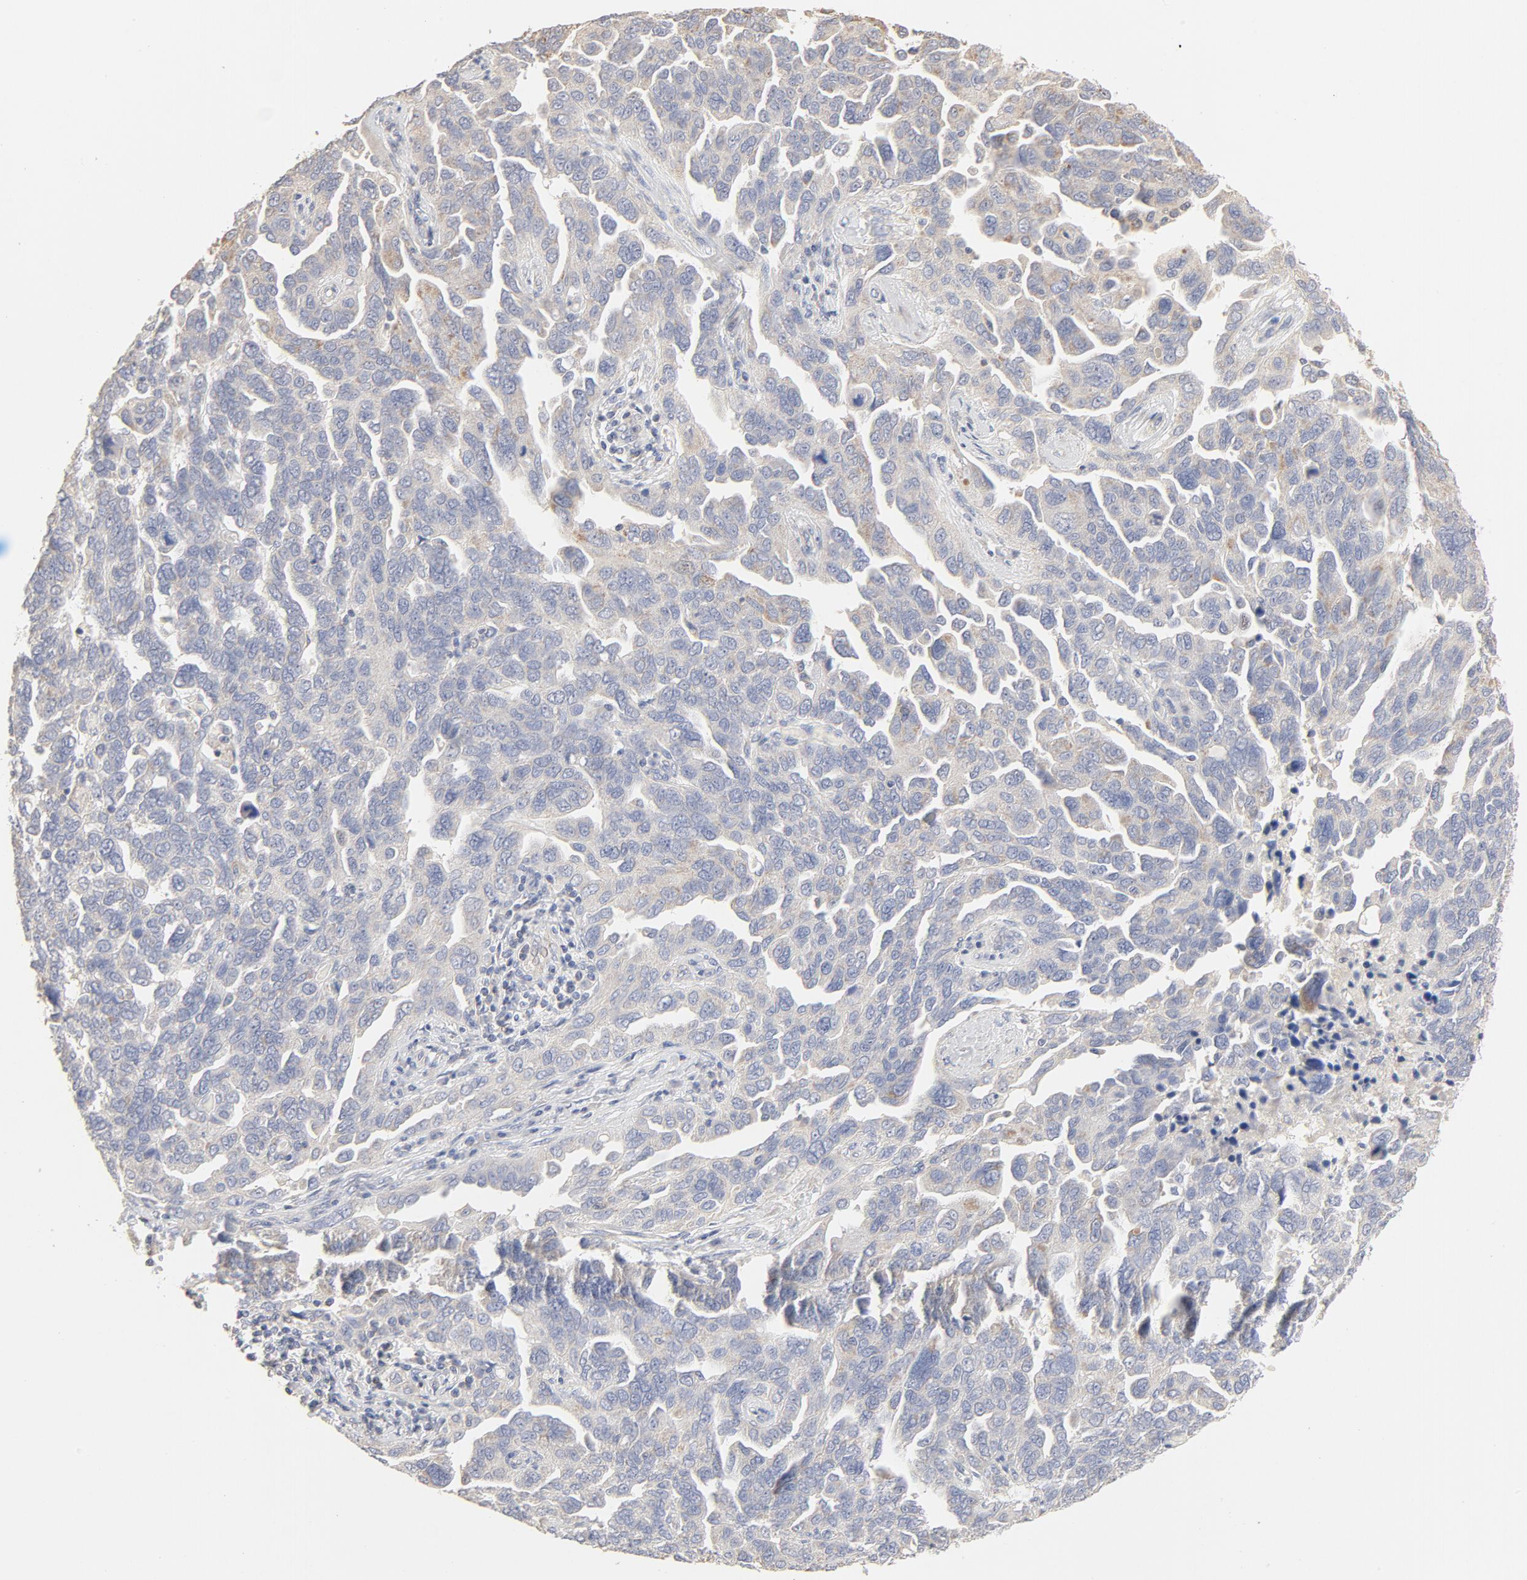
{"staining": {"intensity": "negative", "quantity": "none", "location": "none"}, "tissue": "ovarian cancer", "cell_type": "Tumor cells", "image_type": "cancer", "snomed": [{"axis": "morphology", "description": "Cystadenocarcinoma, serous, NOS"}, {"axis": "topography", "description": "Ovary"}], "caption": "High magnification brightfield microscopy of ovarian cancer stained with DAB (3,3'-diaminobenzidine) (brown) and counterstained with hematoxylin (blue): tumor cells show no significant expression.", "gene": "FCGBP", "patient": {"sex": "female", "age": 64}}